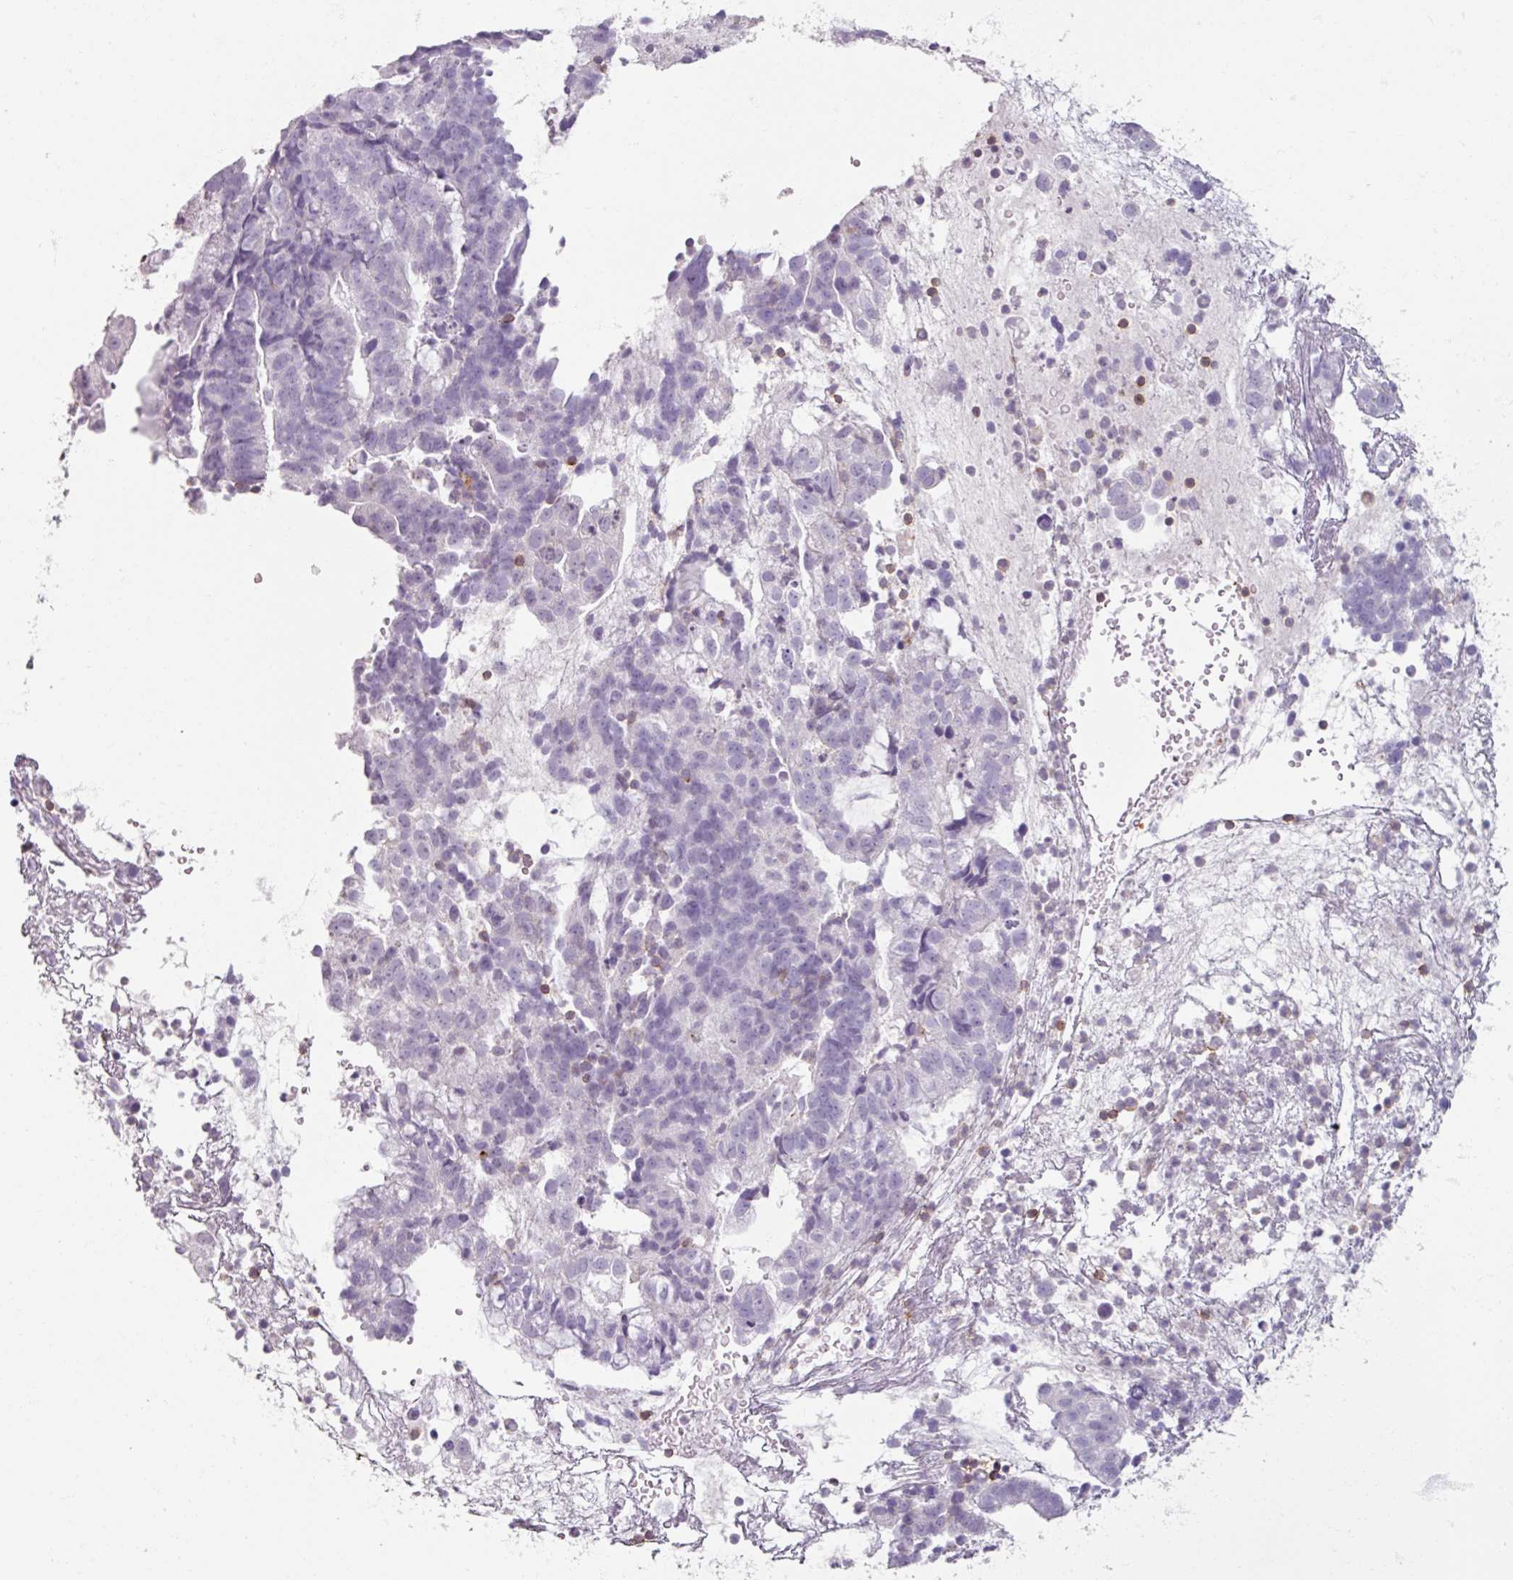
{"staining": {"intensity": "negative", "quantity": "none", "location": "none"}, "tissue": "endometrial cancer", "cell_type": "Tumor cells", "image_type": "cancer", "snomed": [{"axis": "morphology", "description": "Adenocarcinoma, NOS"}, {"axis": "topography", "description": "Endometrium"}], "caption": "IHC image of endometrial cancer stained for a protein (brown), which exhibits no positivity in tumor cells.", "gene": "PTPRC", "patient": {"sex": "female", "age": 76}}